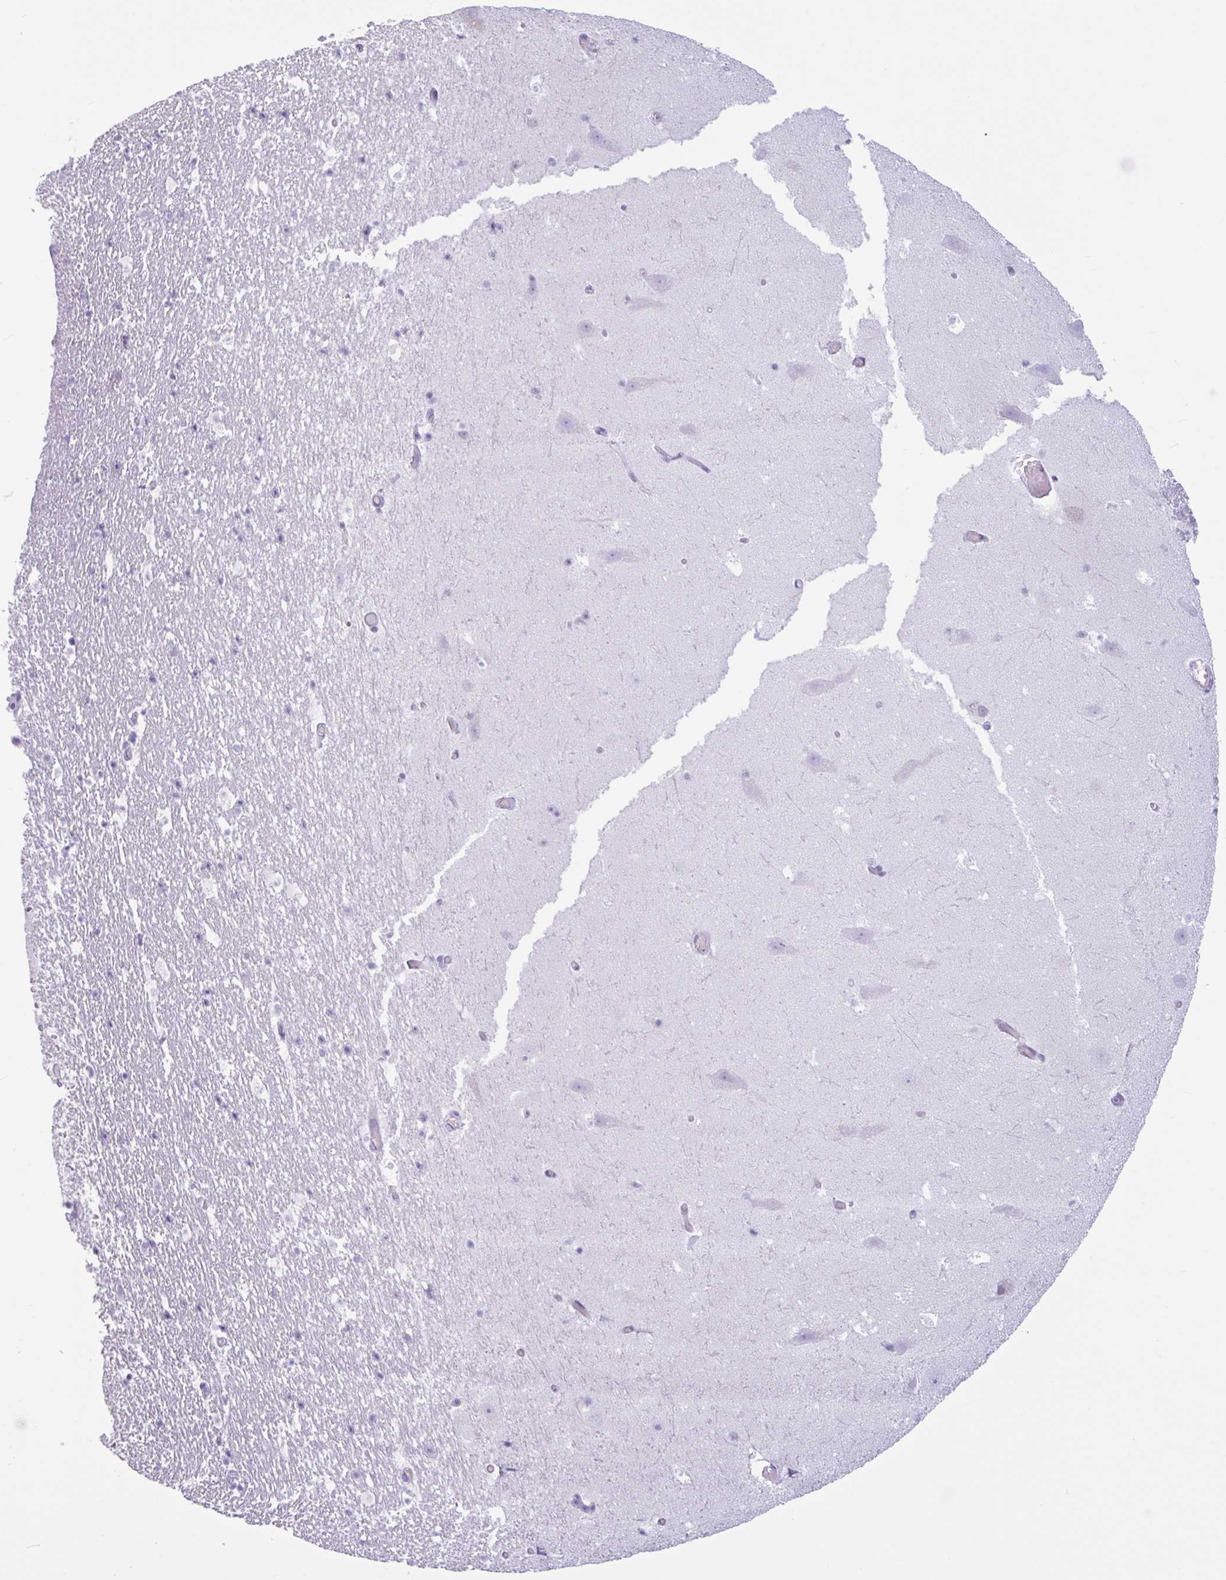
{"staining": {"intensity": "negative", "quantity": "none", "location": "none"}, "tissue": "hippocampus", "cell_type": "Glial cells", "image_type": "normal", "snomed": [{"axis": "morphology", "description": "Normal tissue, NOS"}, {"axis": "topography", "description": "Hippocampus"}], "caption": "This is a image of immunohistochemistry staining of benign hippocampus, which shows no staining in glial cells. Nuclei are stained in blue.", "gene": "CTSE", "patient": {"sex": "female", "age": 42}}